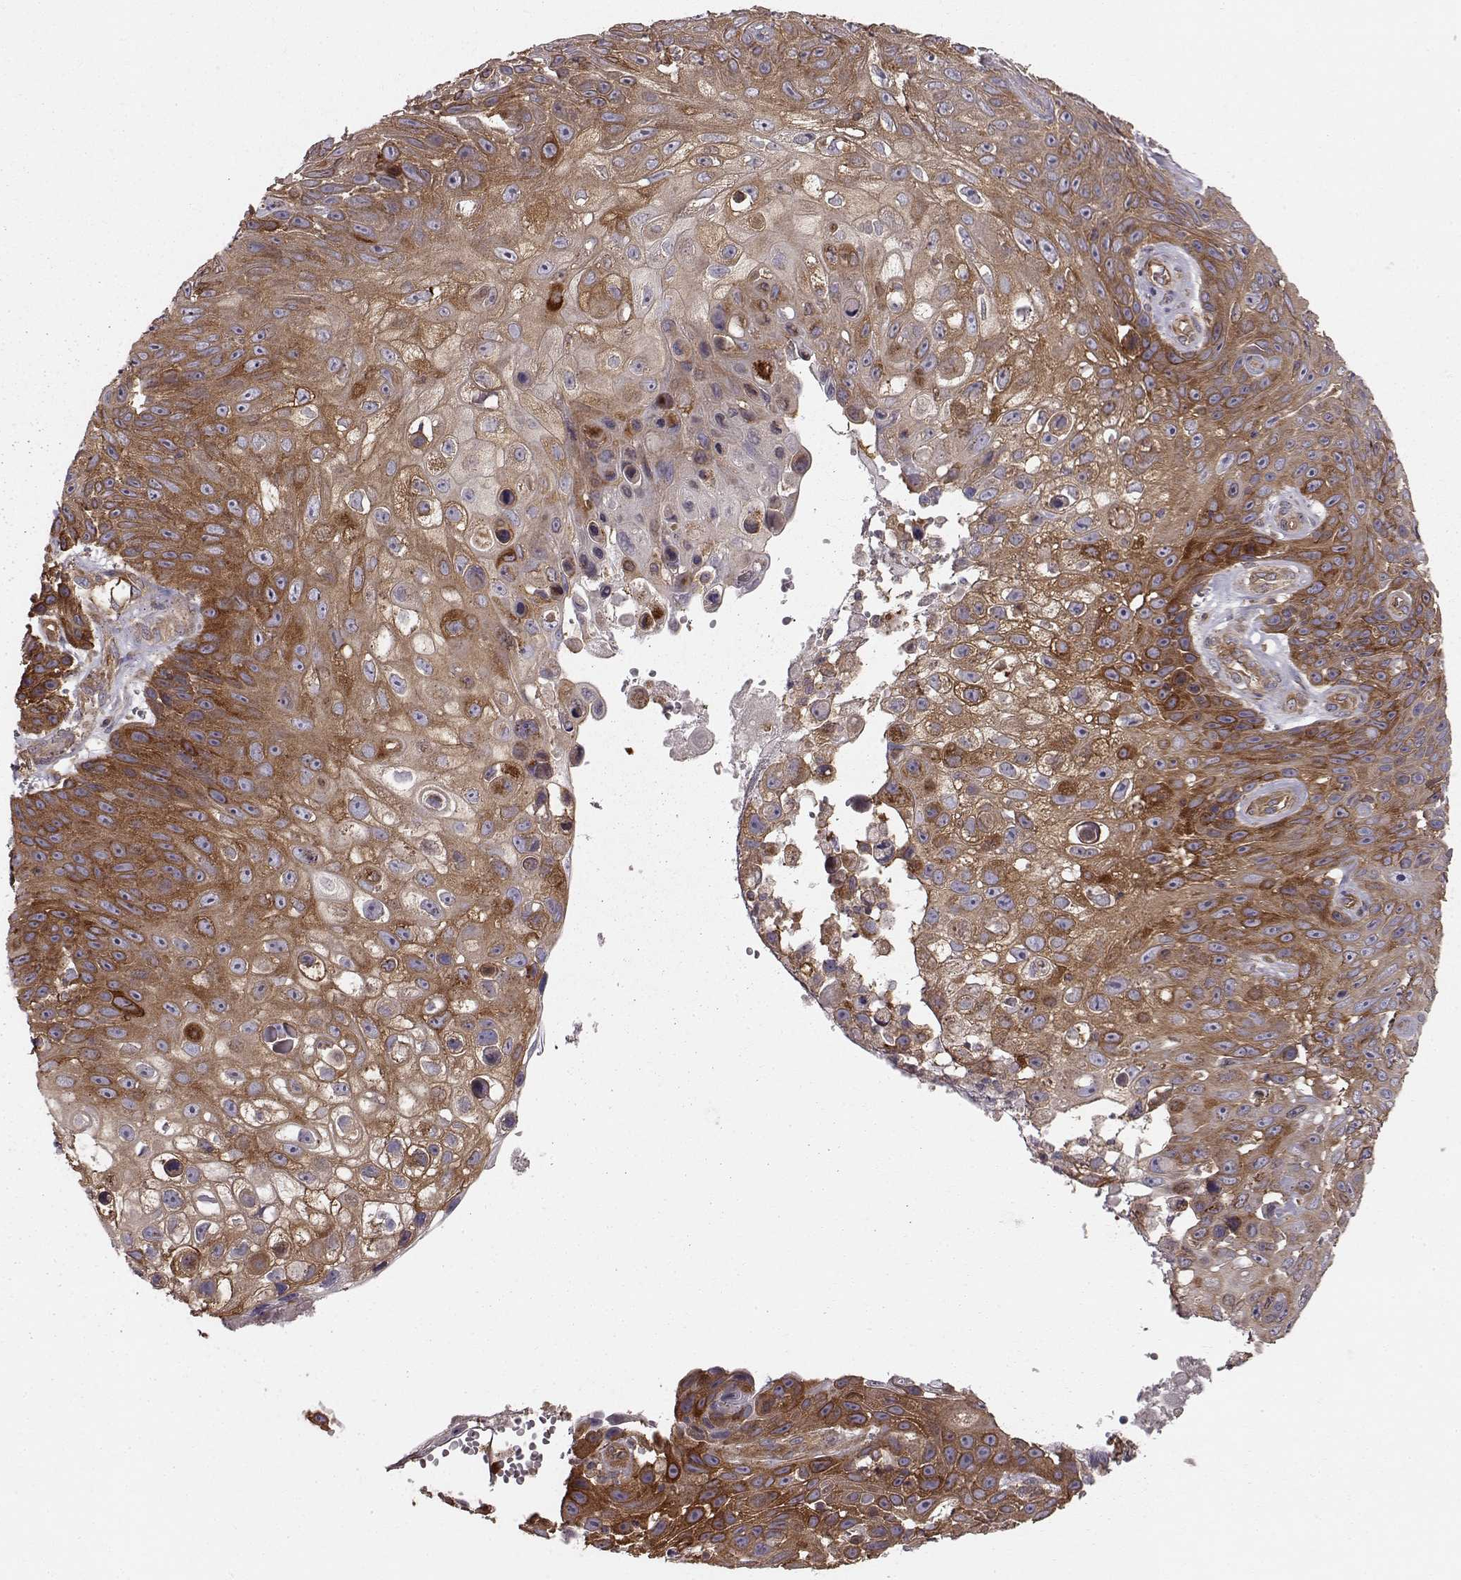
{"staining": {"intensity": "strong", "quantity": "25%-75%", "location": "cytoplasmic/membranous"}, "tissue": "skin cancer", "cell_type": "Tumor cells", "image_type": "cancer", "snomed": [{"axis": "morphology", "description": "Squamous cell carcinoma, NOS"}, {"axis": "topography", "description": "Skin"}], "caption": "Squamous cell carcinoma (skin) stained with immunohistochemistry (IHC) demonstrates strong cytoplasmic/membranous staining in approximately 25%-75% of tumor cells. The staining was performed using DAB (3,3'-diaminobenzidine) to visualize the protein expression in brown, while the nuclei were stained in blue with hematoxylin (Magnification: 20x).", "gene": "RABGAP1", "patient": {"sex": "male", "age": 82}}